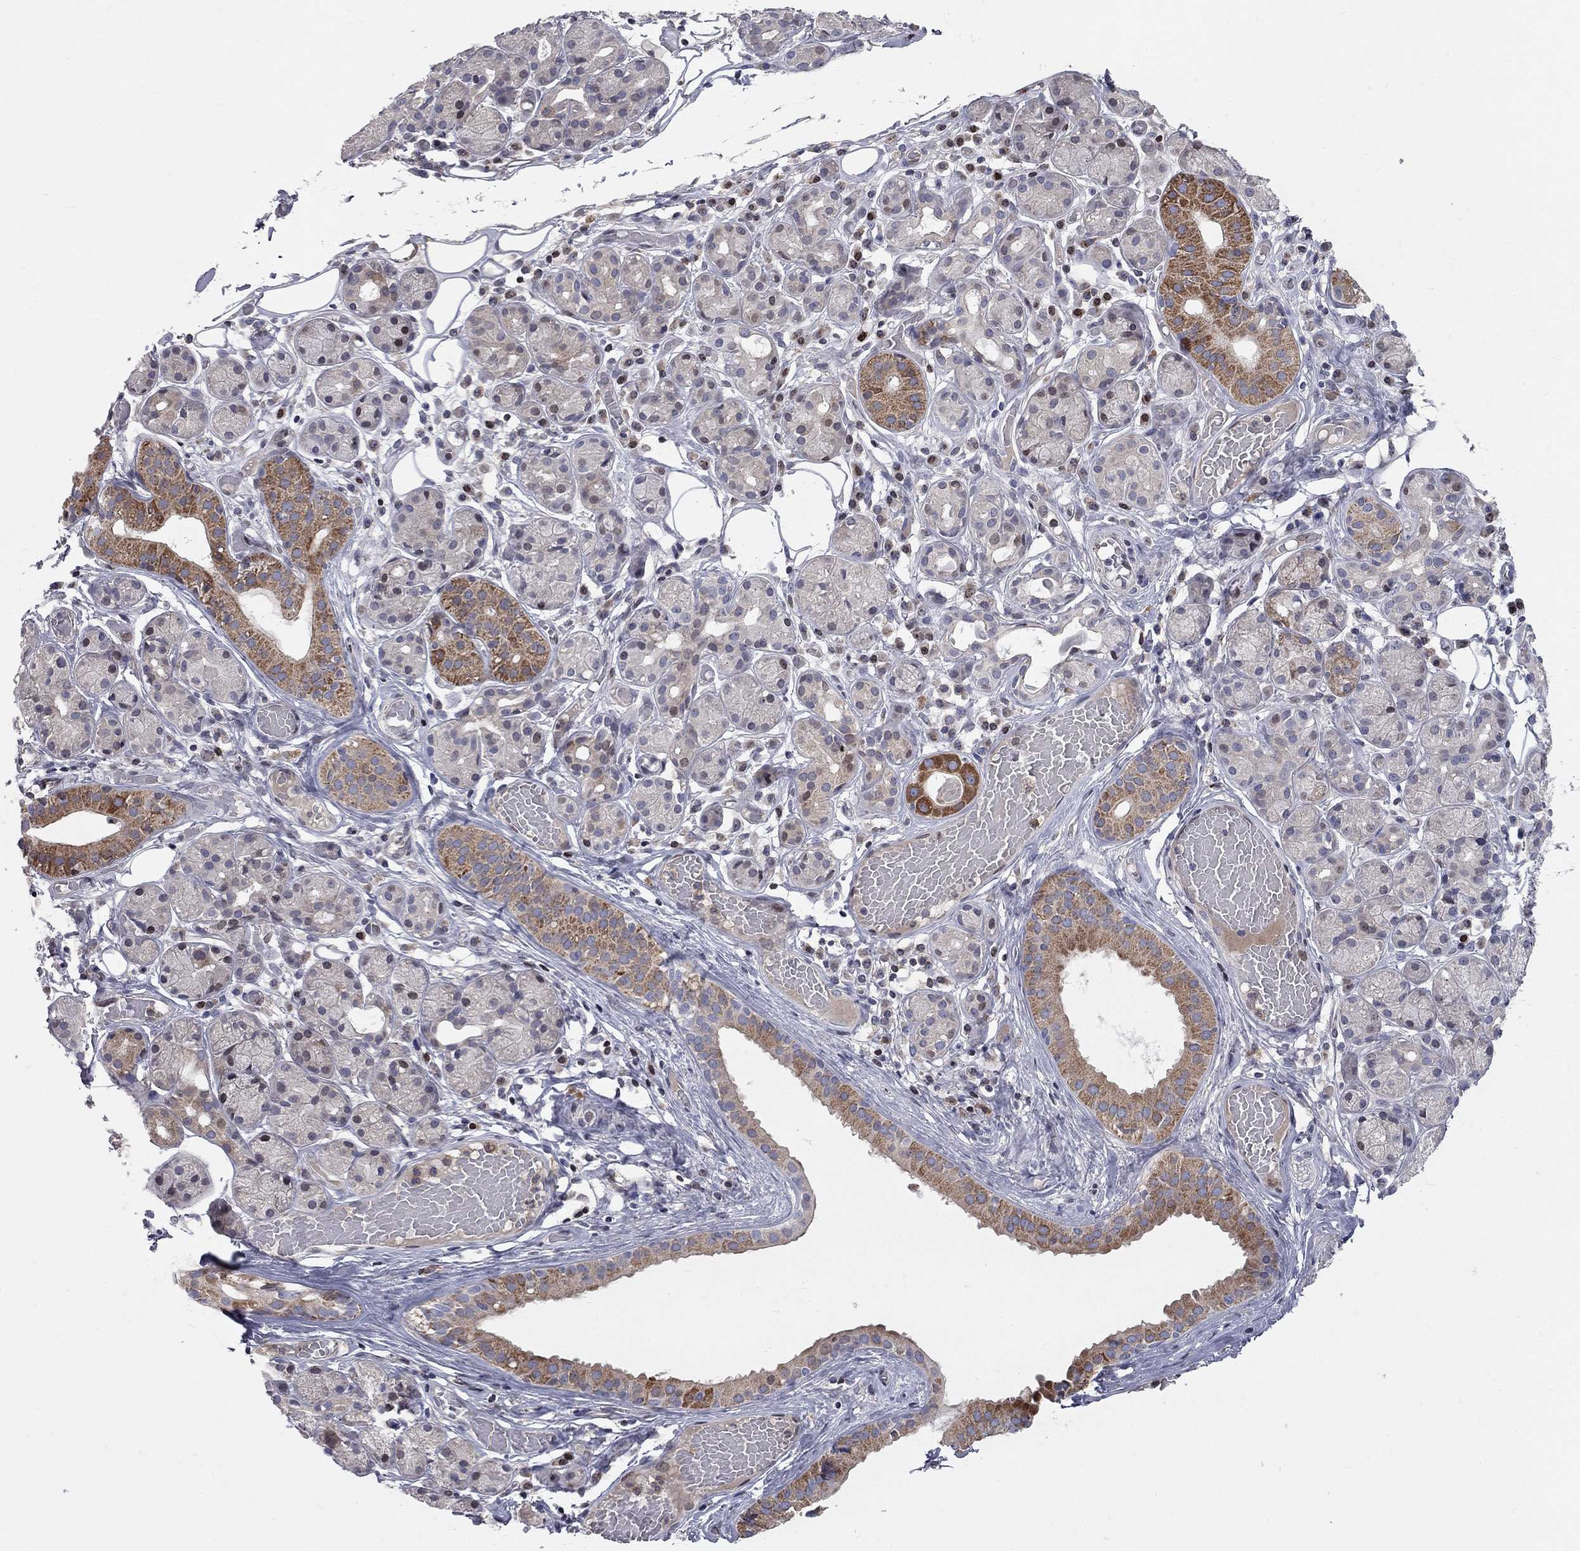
{"staining": {"intensity": "strong", "quantity": "<25%", "location": "cytoplasmic/membranous"}, "tissue": "salivary gland", "cell_type": "Glandular cells", "image_type": "normal", "snomed": [{"axis": "morphology", "description": "Normal tissue, NOS"}, {"axis": "topography", "description": "Salivary gland"}, {"axis": "topography", "description": "Peripheral nerve tissue"}], "caption": "High-magnification brightfield microscopy of unremarkable salivary gland stained with DAB (brown) and counterstained with hematoxylin (blue). glandular cells exhibit strong cytoplasmic/membranous staining is appreciated in approximately<25% of cells.", "gene": "ERN2", "patient": {"sex": "male", "age": 71}}